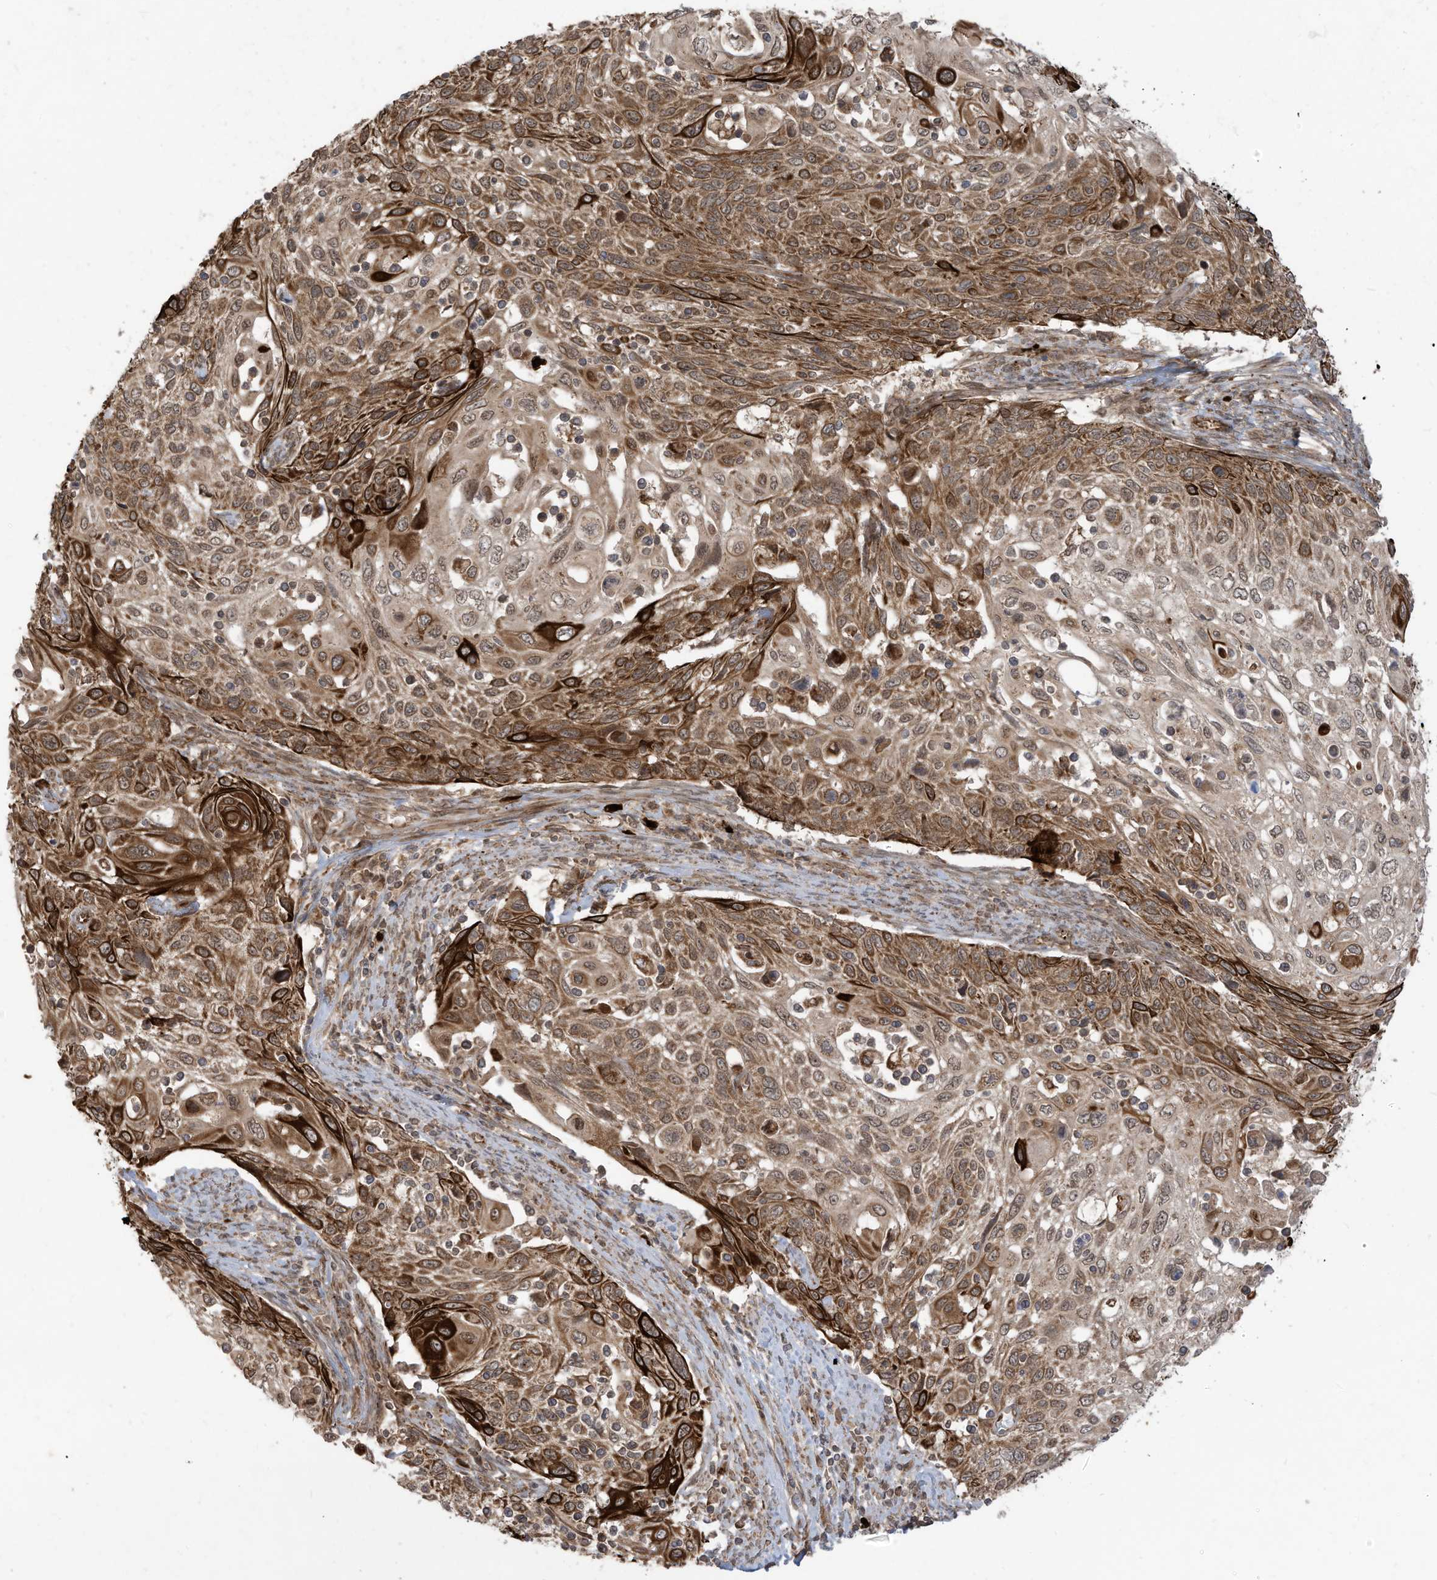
{"staining": {"intensity": "strong", "quantity": "25%-75%", "location": "cytoplasmic/membranous"}, "tissue": "cervical cancer", "cell_type": "Tumor cells", "image_type": "cancer", "snomed": [{"axis": "morphology", "description": "Squamous cell carcinoma, NOS"}, {"axis": "topography", "description": "Cervix"}], "caption": "Human cervical squamous cell carcinoma stained with a brown dye exhibits strong cytoplasmic/membranous positive positivity in approximately 25%-75% of tumor cells.", "gene": "TRIM67", "patient": {"sex": "female", "age": 70}}